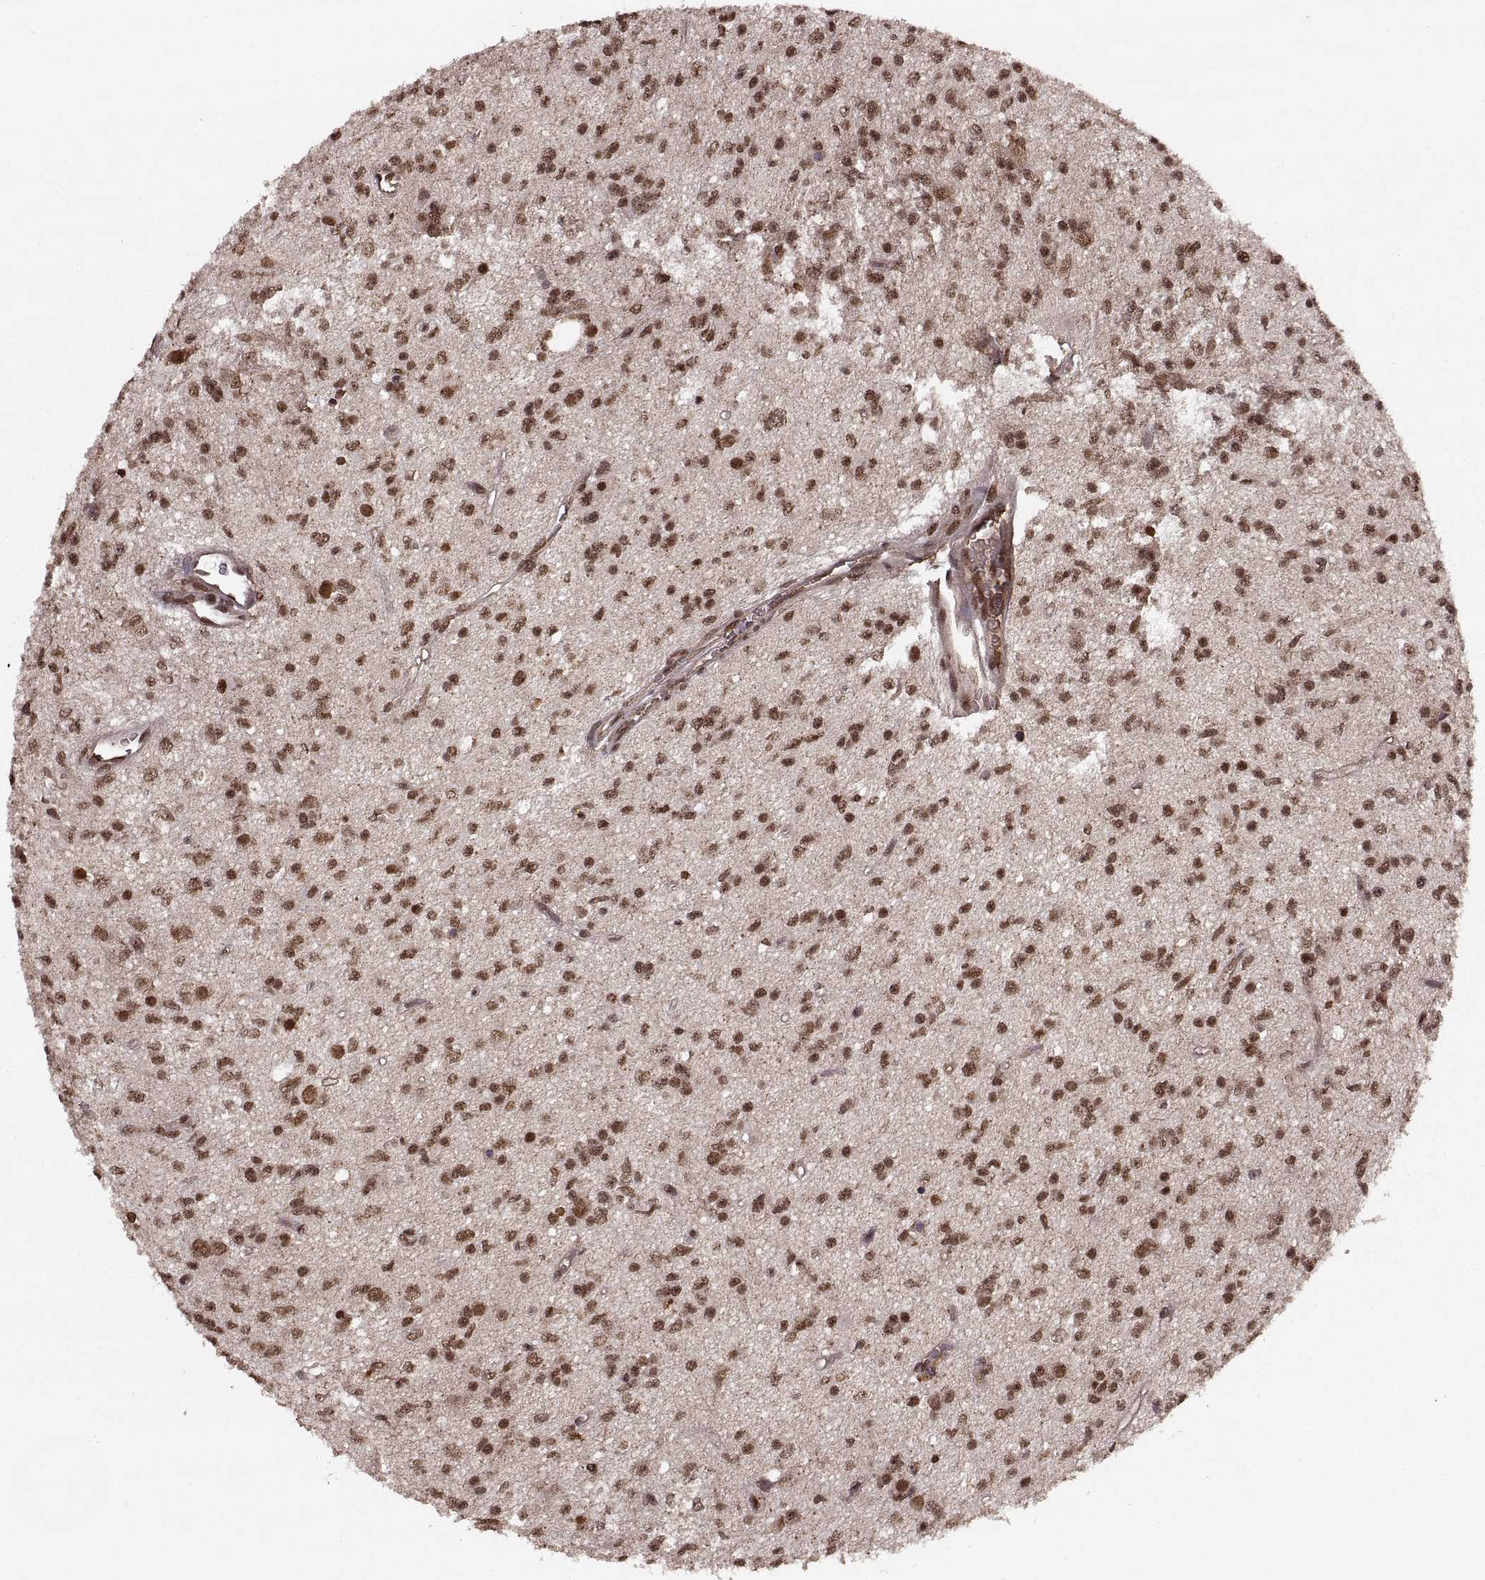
{"staining": {"intensity": "strong", "quantity": ">75%", "location": "nuclear"}, "tissue": "glioma", "cell_type": "Tumor cells", "image_type": "cancer", "snomed": [{"axis": "morphology", "description": "Glioma, malignant, Low grade"}, {"axis": "topography", "description": "Brain"}], "caption": "Approximately >75% of tumor cells in human low-grade glioma (malignant) display strong nuclear protein positivity as visualized by brown immunohistochemical staining.", "gene": "RFT1", "patient": {"sex": "female", "age": 45}}